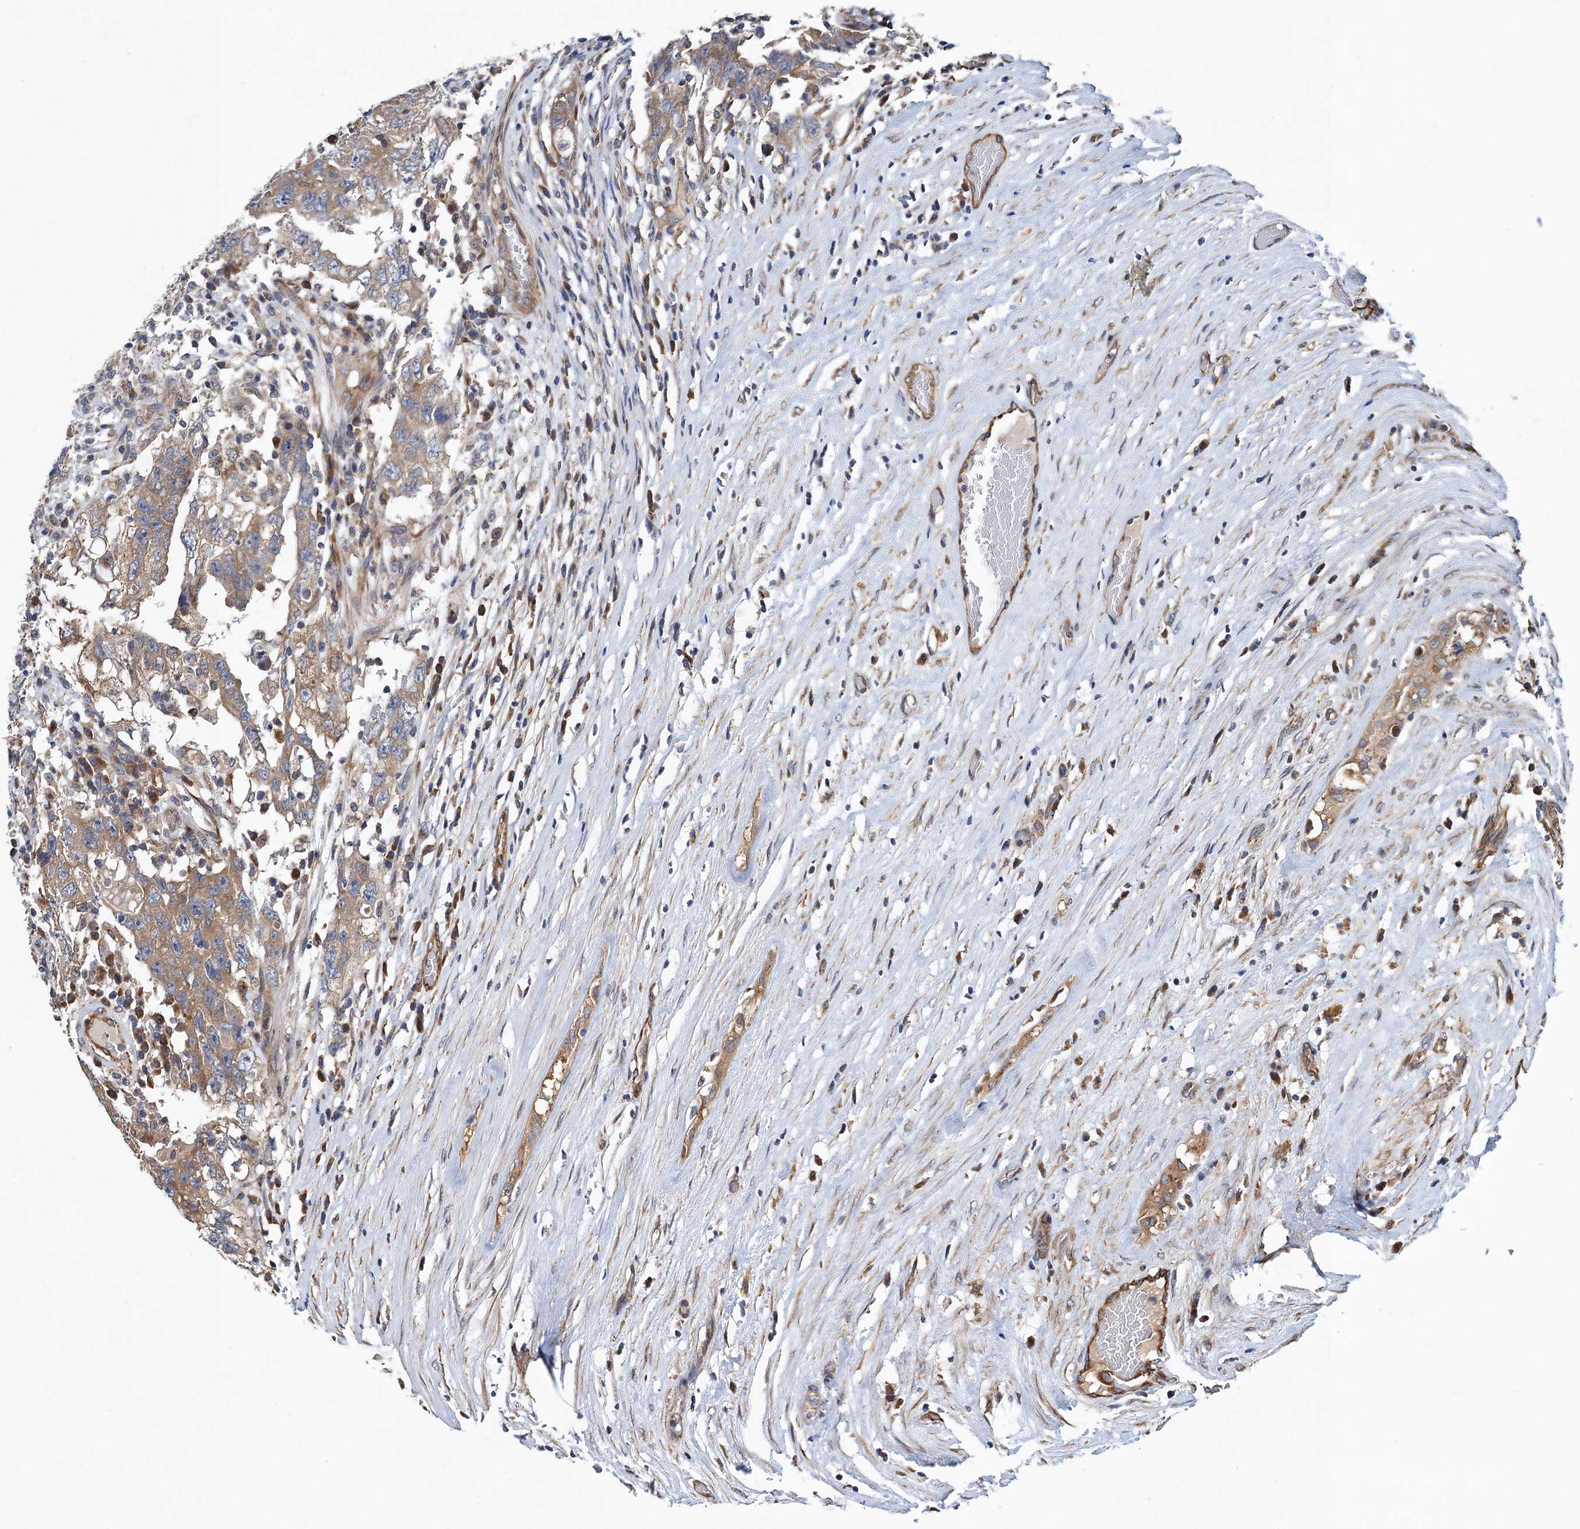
{"staining": {"intensity": "moderate", "quantity": ">75%", "location": "cytoplasmic/membranous"}, "tissue": "testis cancer", "cell_type": "Tumor cells", "image_type": "cancer", "snomed": [{"axis": "morphology", "description": "Carcinoma, Embryonal, NOS"}, {"axis": "topography", "description": "Testis"}], "caption": "The photomicrograph shows staining of testis cancer, revealing moderate cytoplasmic/membranous protein positivity (brown color) within tumor cells.", "gene": "PJA2", "patient": {"sex": "male", "age": 26}}